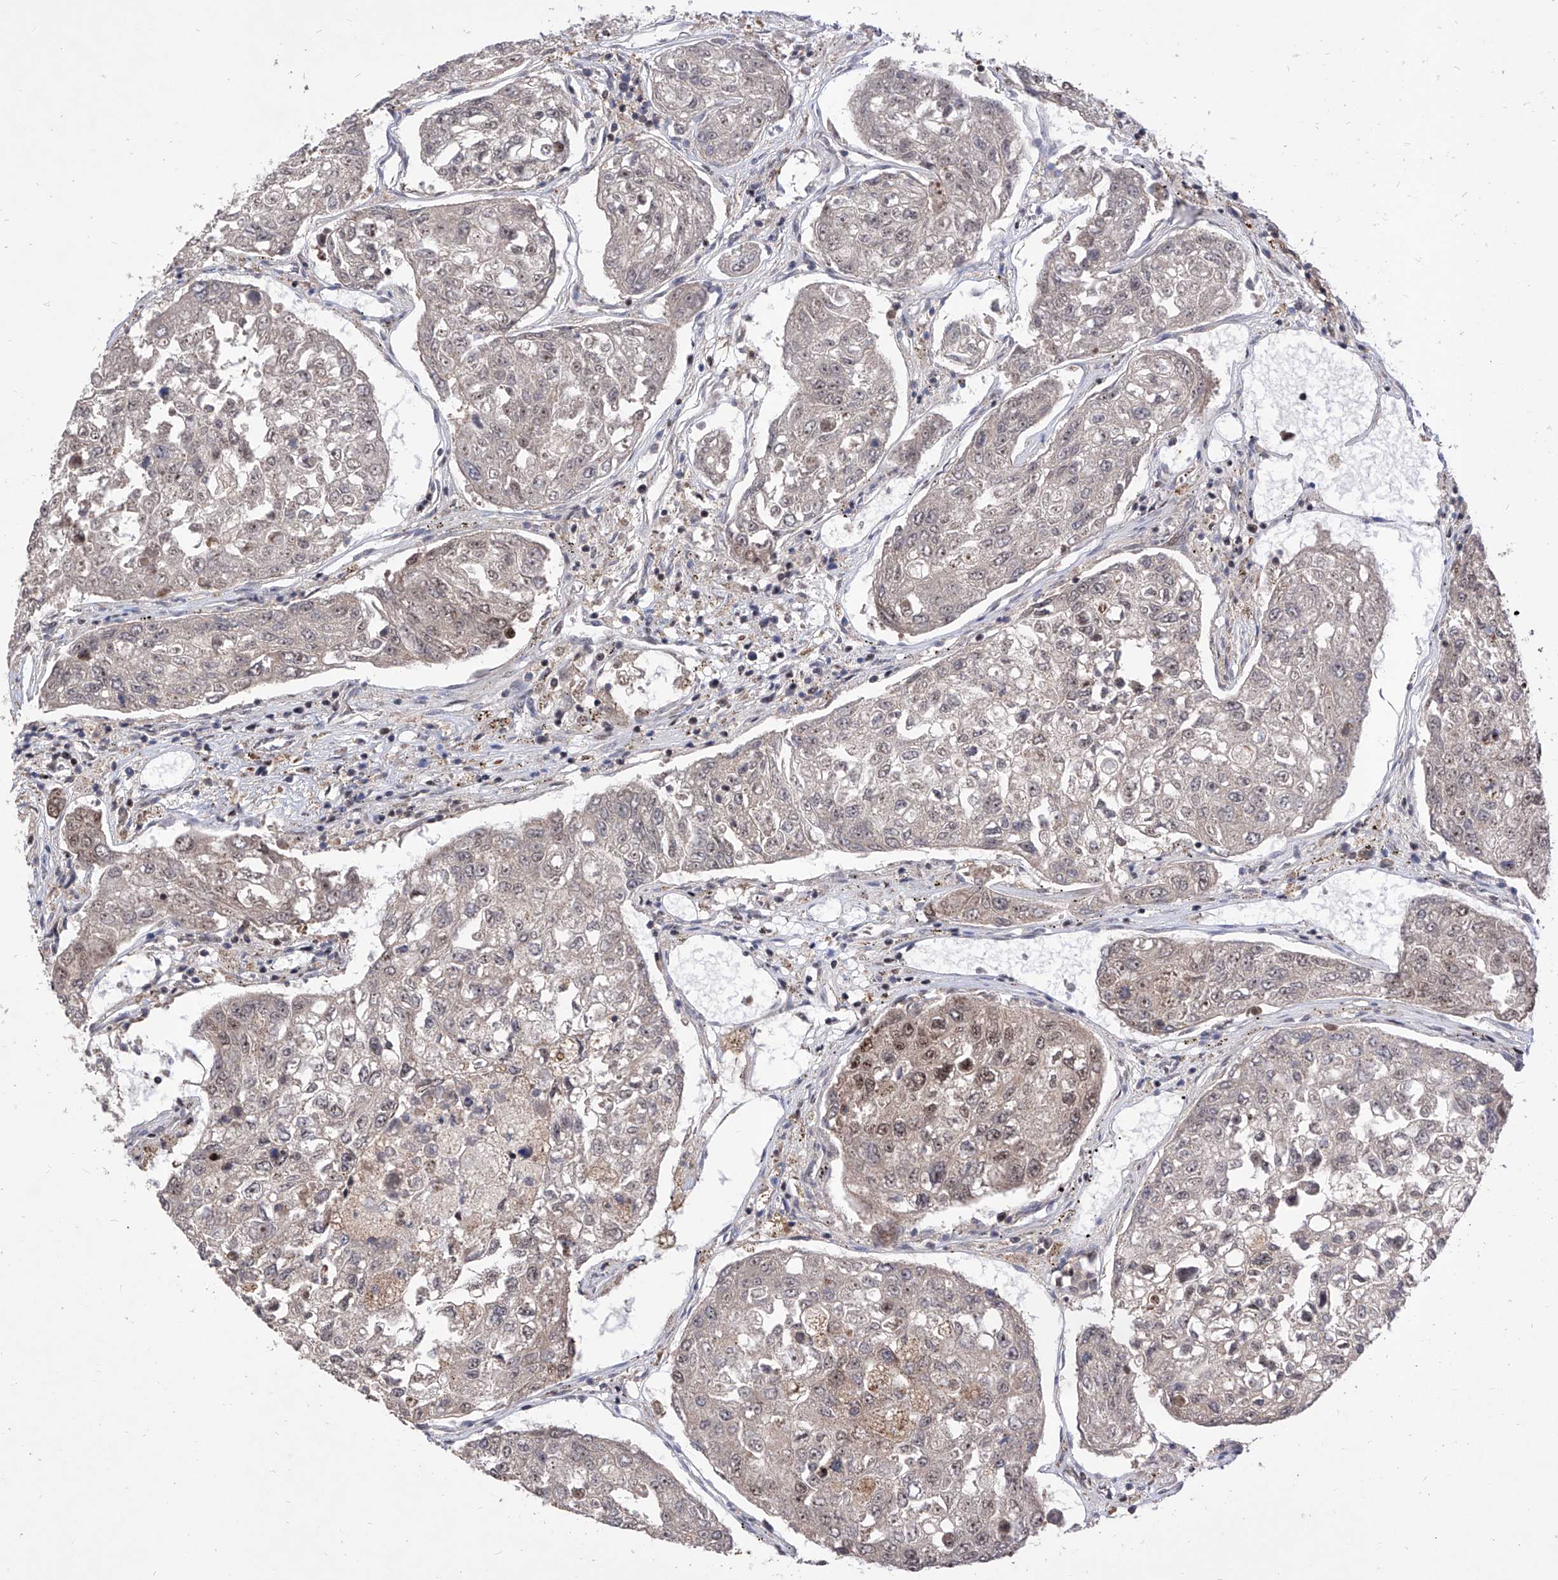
{"staining": {"intensity": "moderate", "quantity": "<25%", "location": "nuclear"}, "tissue": "urothelial cancer", "cell_type": "Tumor cells", "image_type": "cancer", "snomed": [{"axis": "morphology", "description": "Urothelial carcinoma, High grade"}, {"axis": "topography", "description": "Lymph node"}, {"axis": "topography", "description": "Urinary bladder"}], "caption": "Tumor cells exhibit low levels of moderate nuclear positivity in about <25% of cells in human urothelial carcinoma (high-grade). The protein of interest is shown in brown color, while the nuclei are stained blue.", "gene": "PHF5A", "patient": {"sex": "male", "age": 51}}